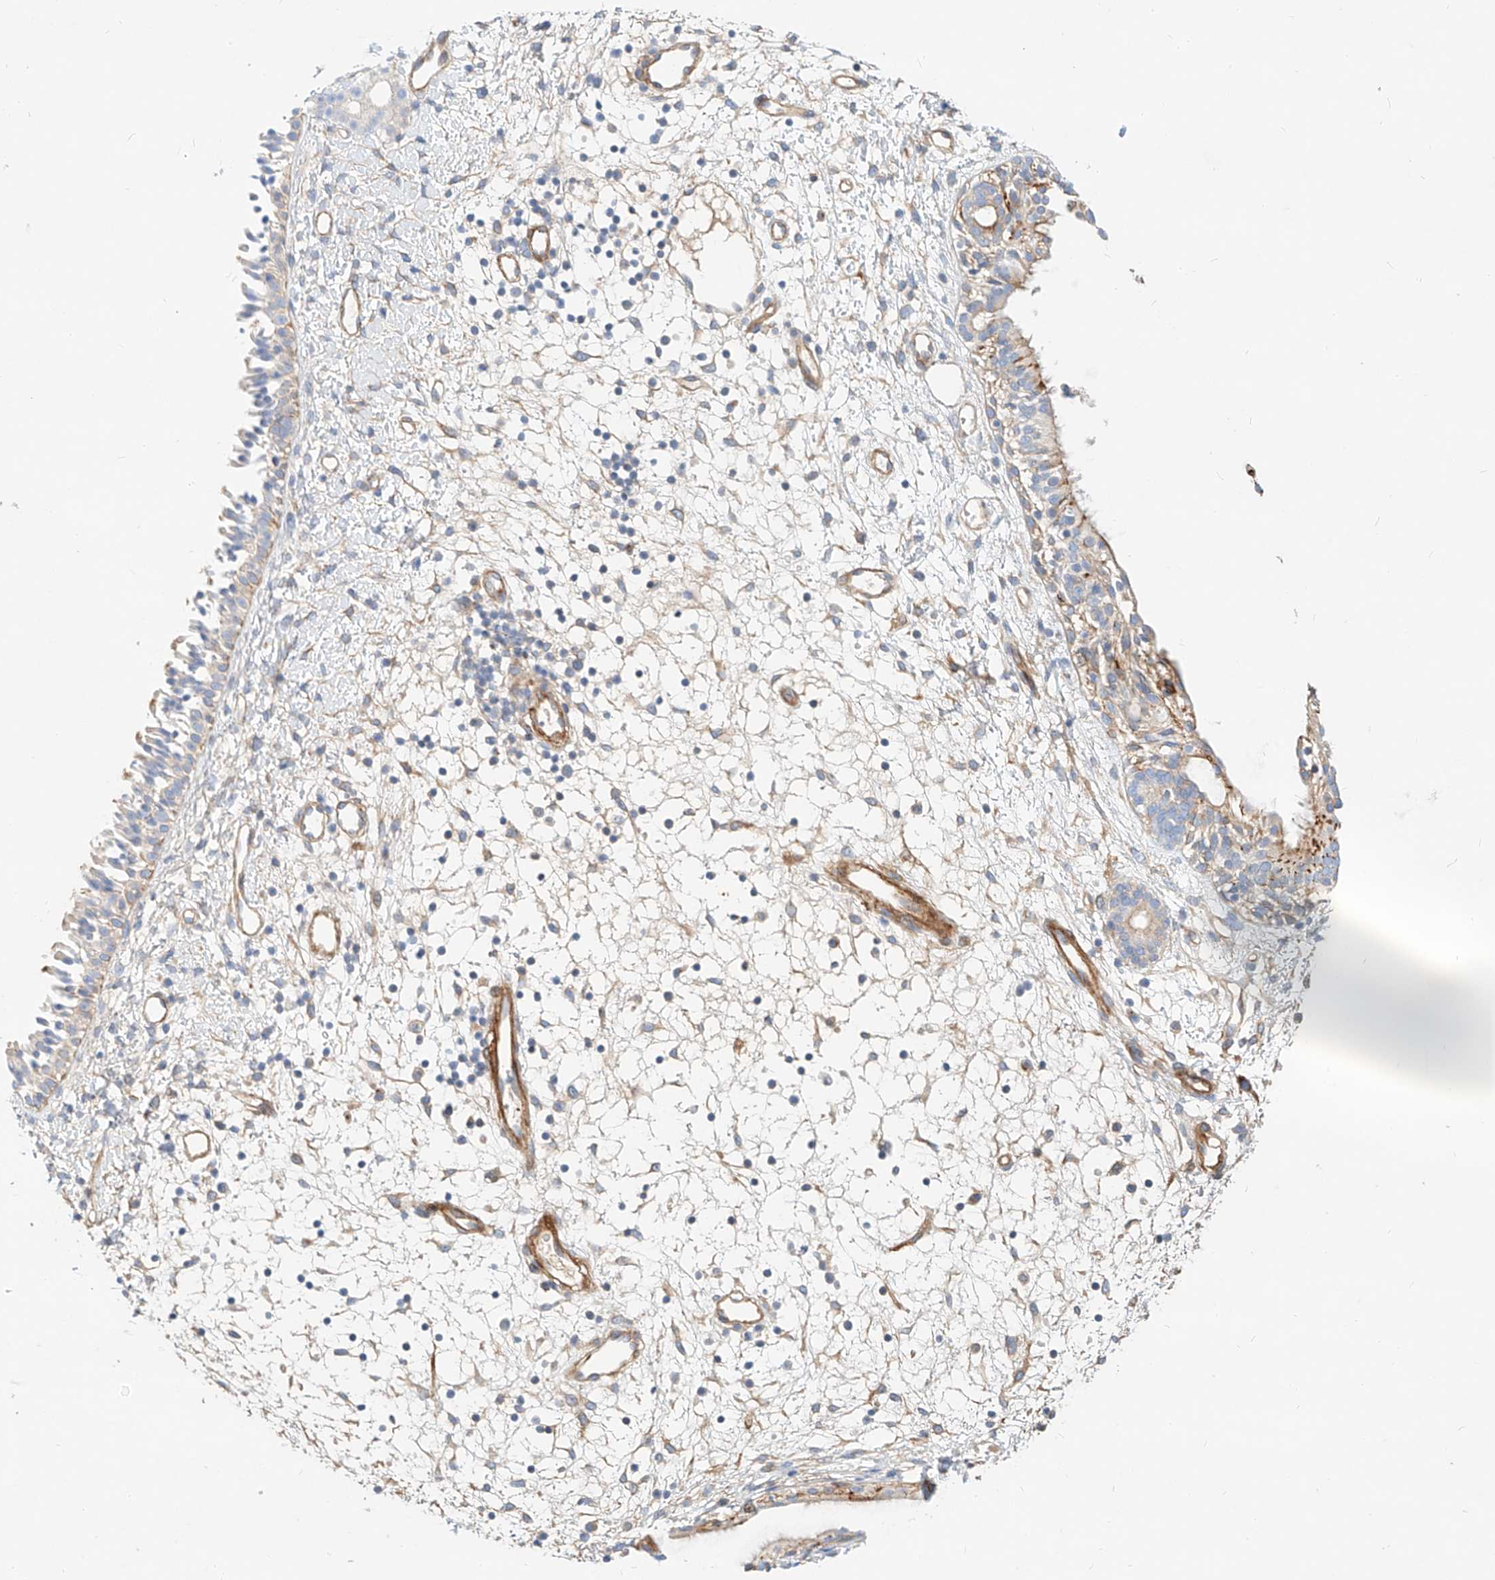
{"staining": {"intensity": "strong", "quantity": "<25%", "location": "cytoplasmic/membranous"}, "tissue": "nasopharynx", "cell_type": "Respiratory epithelial cells", "image_type": "normal", "snomed": [{"axis": "morphology", "description": "Normal tissue, NOS"}, {"axis": "topography", "description": "Nasopharynx"}], "caption": "Brown immunohistochemical staining in unremarkable nasopharynx reveals strong cytoplasmic/membranous positivity in about <25% of respiratory epithelial cells.", "gene": "KCNH5", "patient": {"sex": "male", "age": 22}}